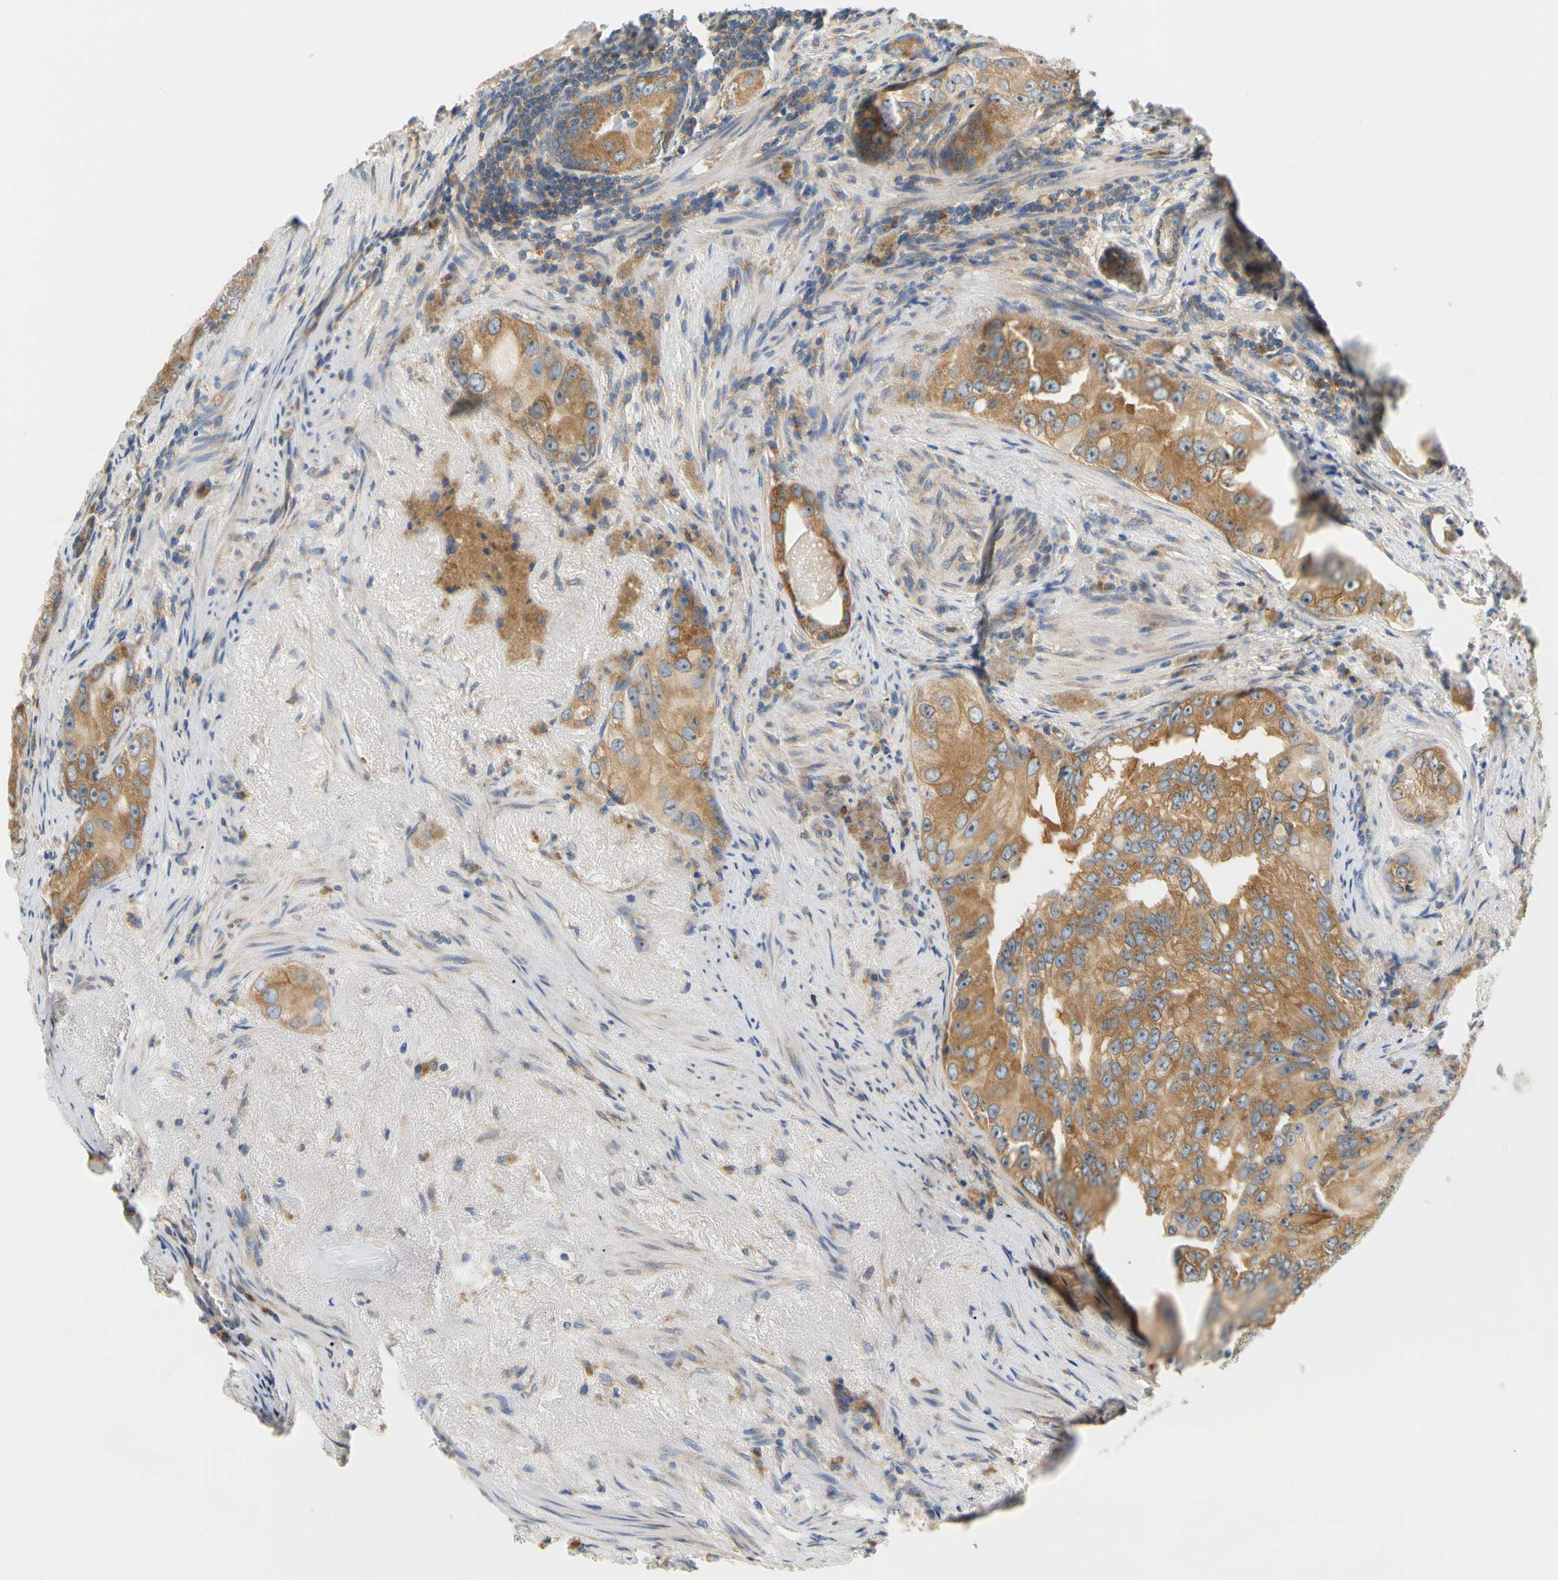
{"staining": {"intensity": "moderate", "quantity": ">75%", "location": "cytoplasmic/membranous"}, "tissue": "prostate cancer", "cell_type": "Tumor cells", "image_type": "cancer", "snomed": [{"axis": "morphology", "description": "Adenocarcinoma, High grade"}, {"axis": "topography", "description": "Prostate"}], "caption": "This histopathology image shows immunohistochemistry (IHC) staining of human prostate cancer (high-grade adenocarcinoma), with medium moderate cytoplasmic/membranous positivity in approximately >75% of tumor cells.", "gene": "LRRC47", "patient": {"sex": "male", "age": 66}}